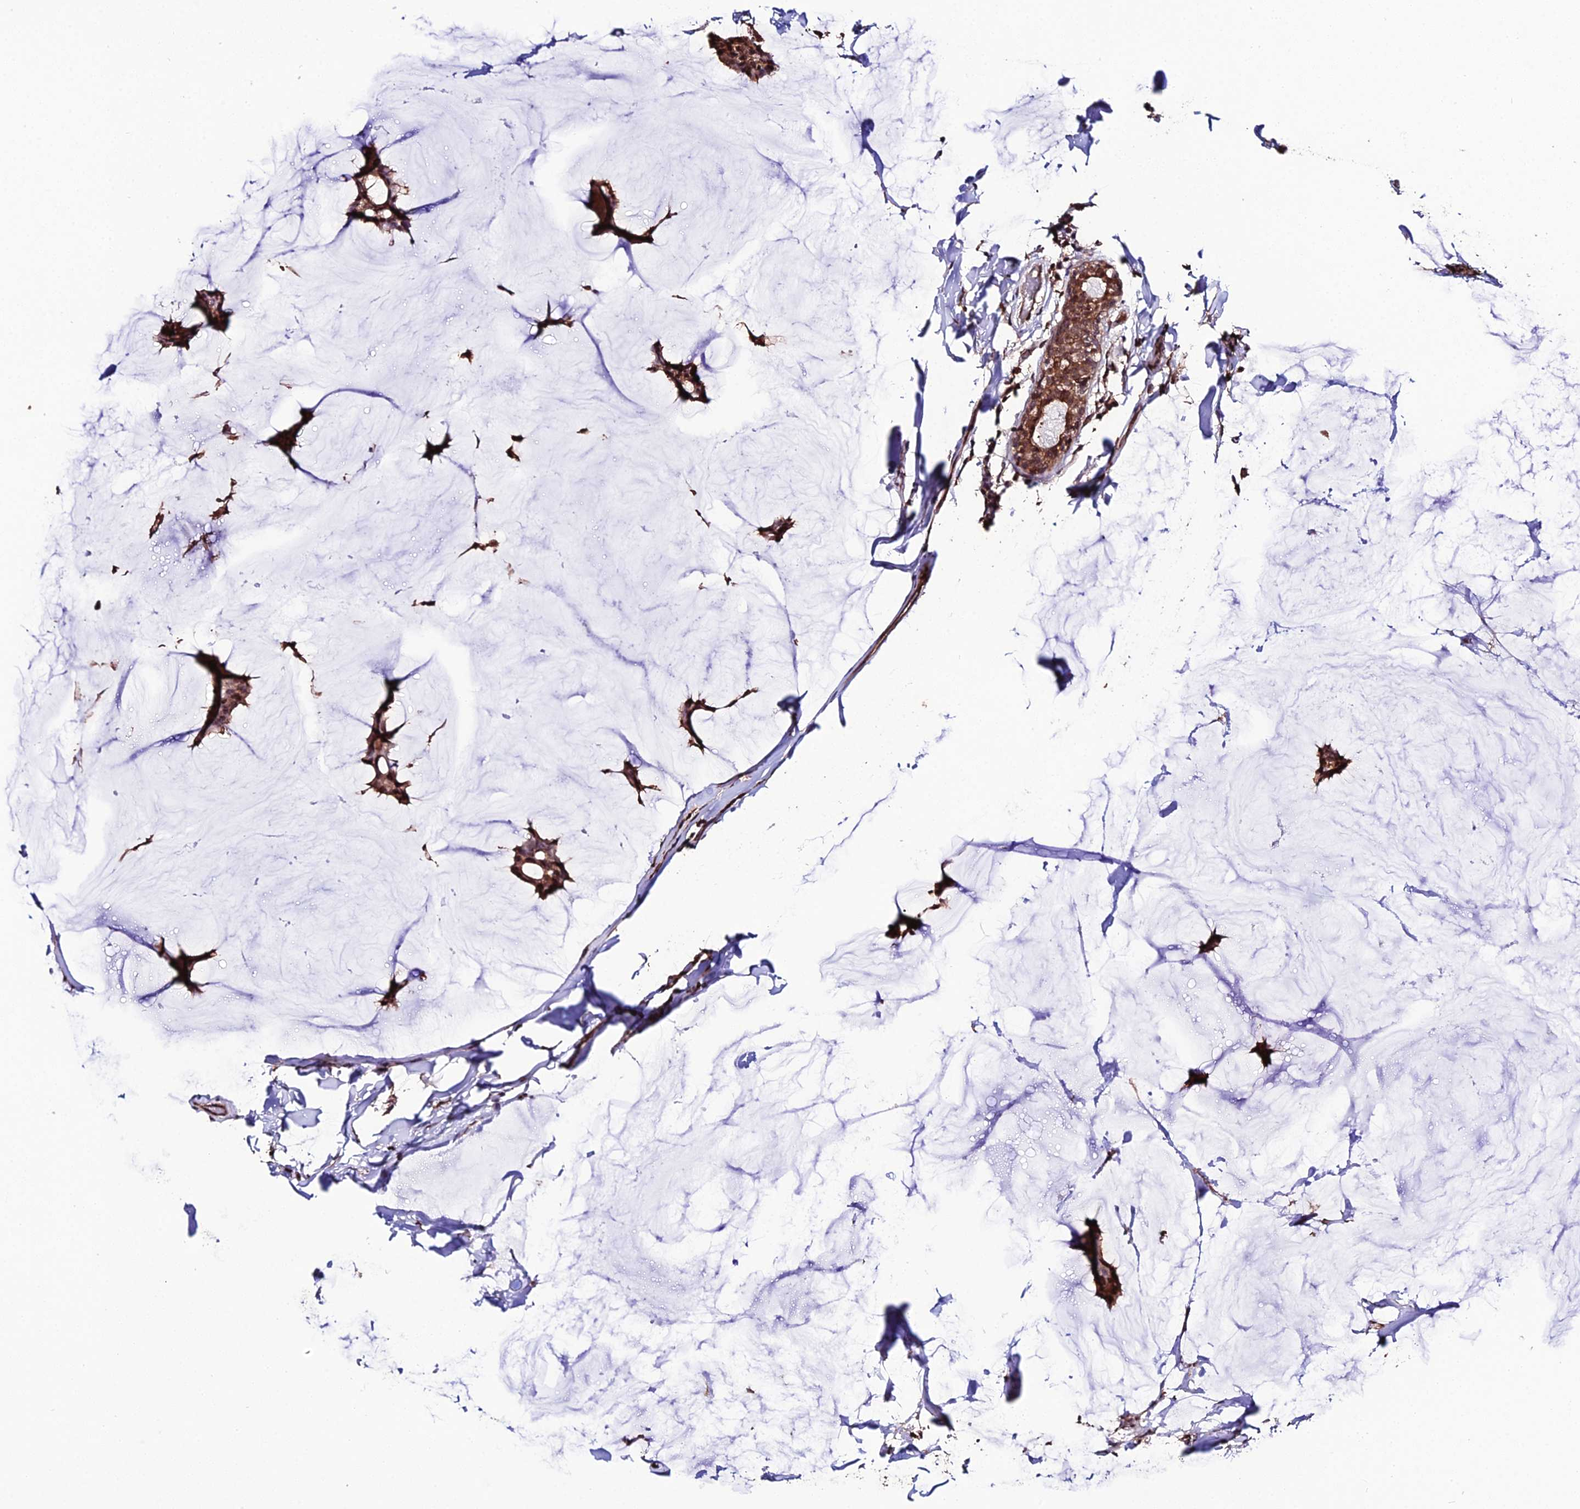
{"staining": {"intensity": "moderate", "quantity": ">75%", "location": "cytoplasmic/membranous,nuclear"}, "tissue": "breast cancer", "cell_type": "Tumor cells", "image_type": "cancer", "snomed": [{"axis": "morphology", "description": "Duct carcinoma"}, {"axis": "topography", "description": "Breast"}], "caption": "Human breast cancer stained with a brown dye shows moderate cytoplasmic/membranous and nuclear positive expression in approximately >75% of tumor cells.", "gene": "PPP4C", "patient": {"sex": "female", "age": 93}}